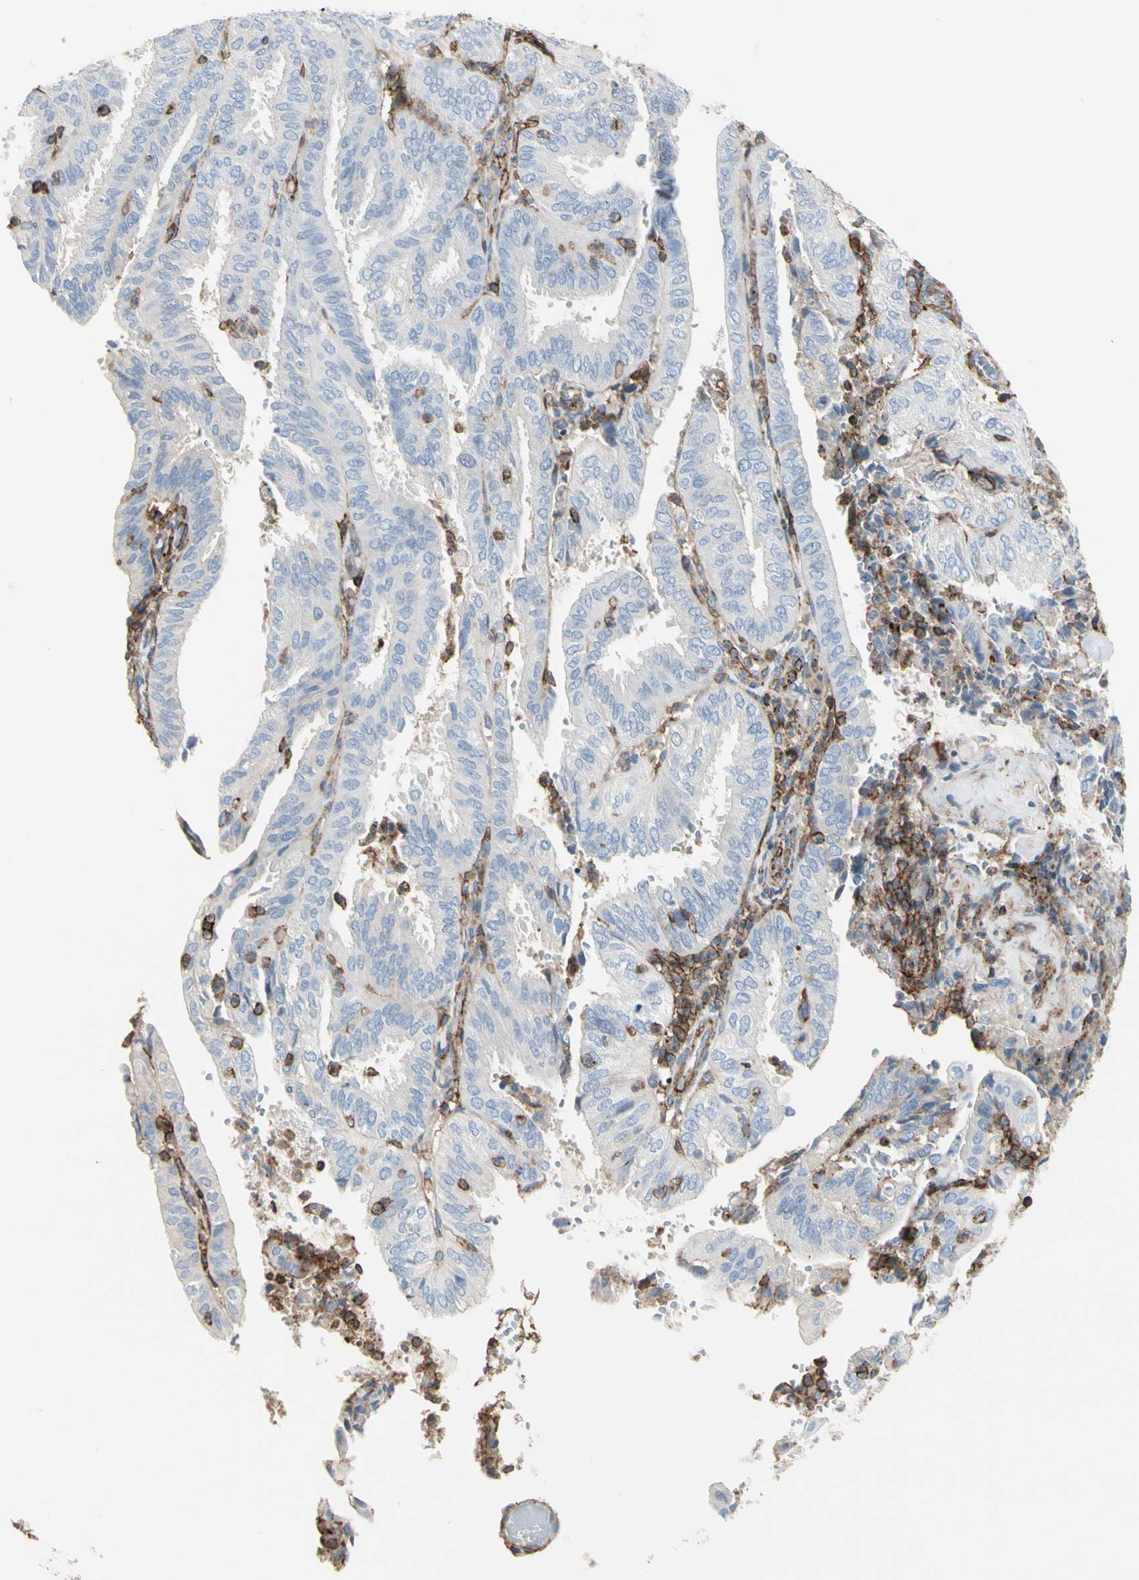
{"staining": {"intensity": "negative", "quantity": "none", "location": "none"}, "tissue": "endometrial cancer", "cell_type": "Tumor cells", "image_type": "cancer", "snomed": [{"axis": "morphology", "description": "Adenocarcinoma, NOS"}, {"axis": "topography", "description": "Uterus"}], "caption": "Micrograph shows no protein positivity in tumor cells of endometrial cancer (adenocarcinoma) tissue. (Brightfield microscopy of DAB IHC at high magnification).", "gene": "CLEC2B", "patient": {"sex": "female", "age": 60}}